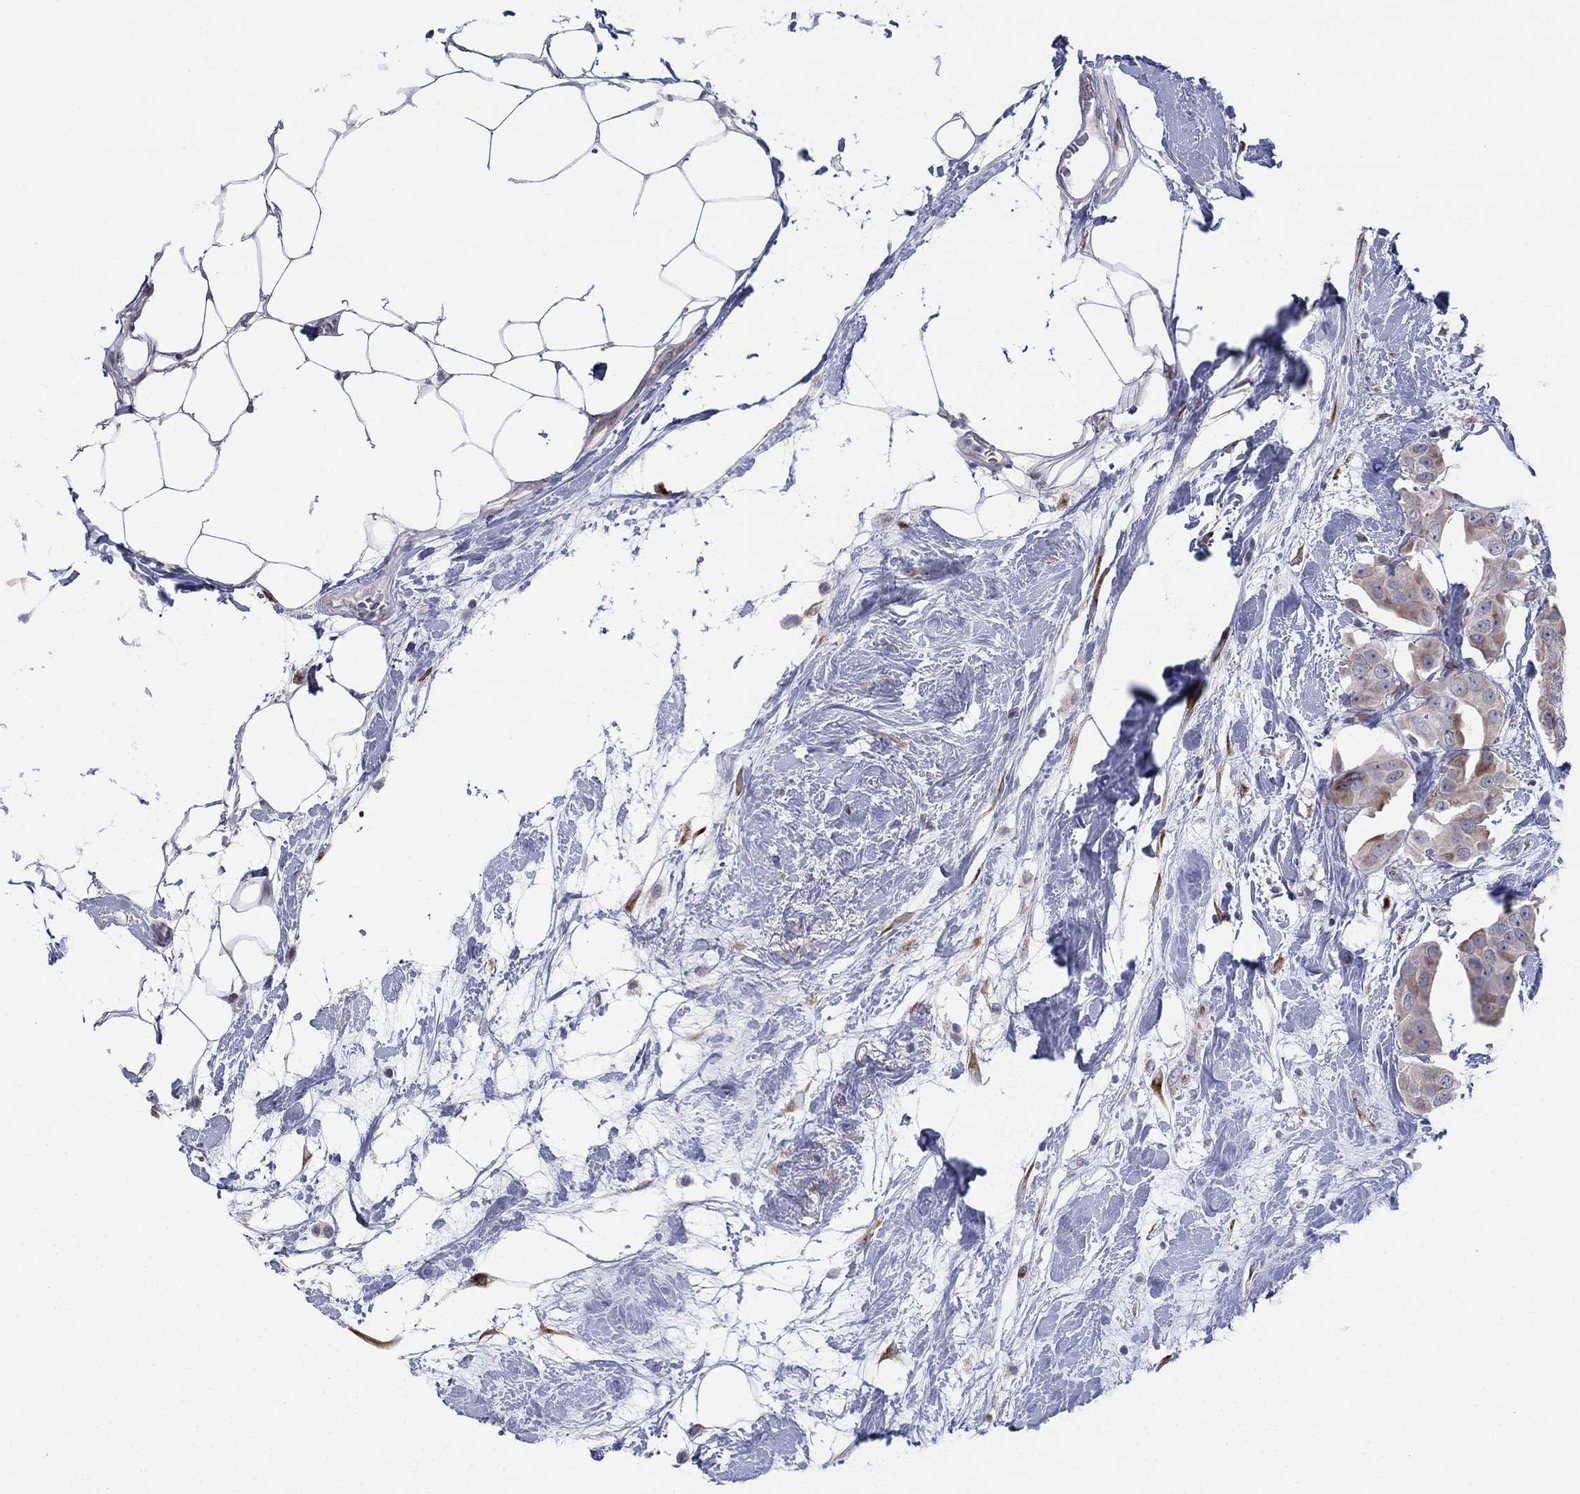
{"staining": {"intensity": "moderate", "quantity": "25%-75%", "location": "cytoplasmic/membranous"}, "tissue": "breast cancer", "cell_type": "Tumor cells", "image_type": "cancer", "snomed": [{"axis": "morphology", "description": "Duct carcinoma"}, {"axis": "topography", "description": "Breast"}], "caption": "DAB immunohistochemical staining of human breast cancer demonstrates moderate cytoplasmic/membranous protein staining in about 25%-75% of tumor cells.", "gene": "TTC21B", "patient": {"sex": "female", "age": 45}}